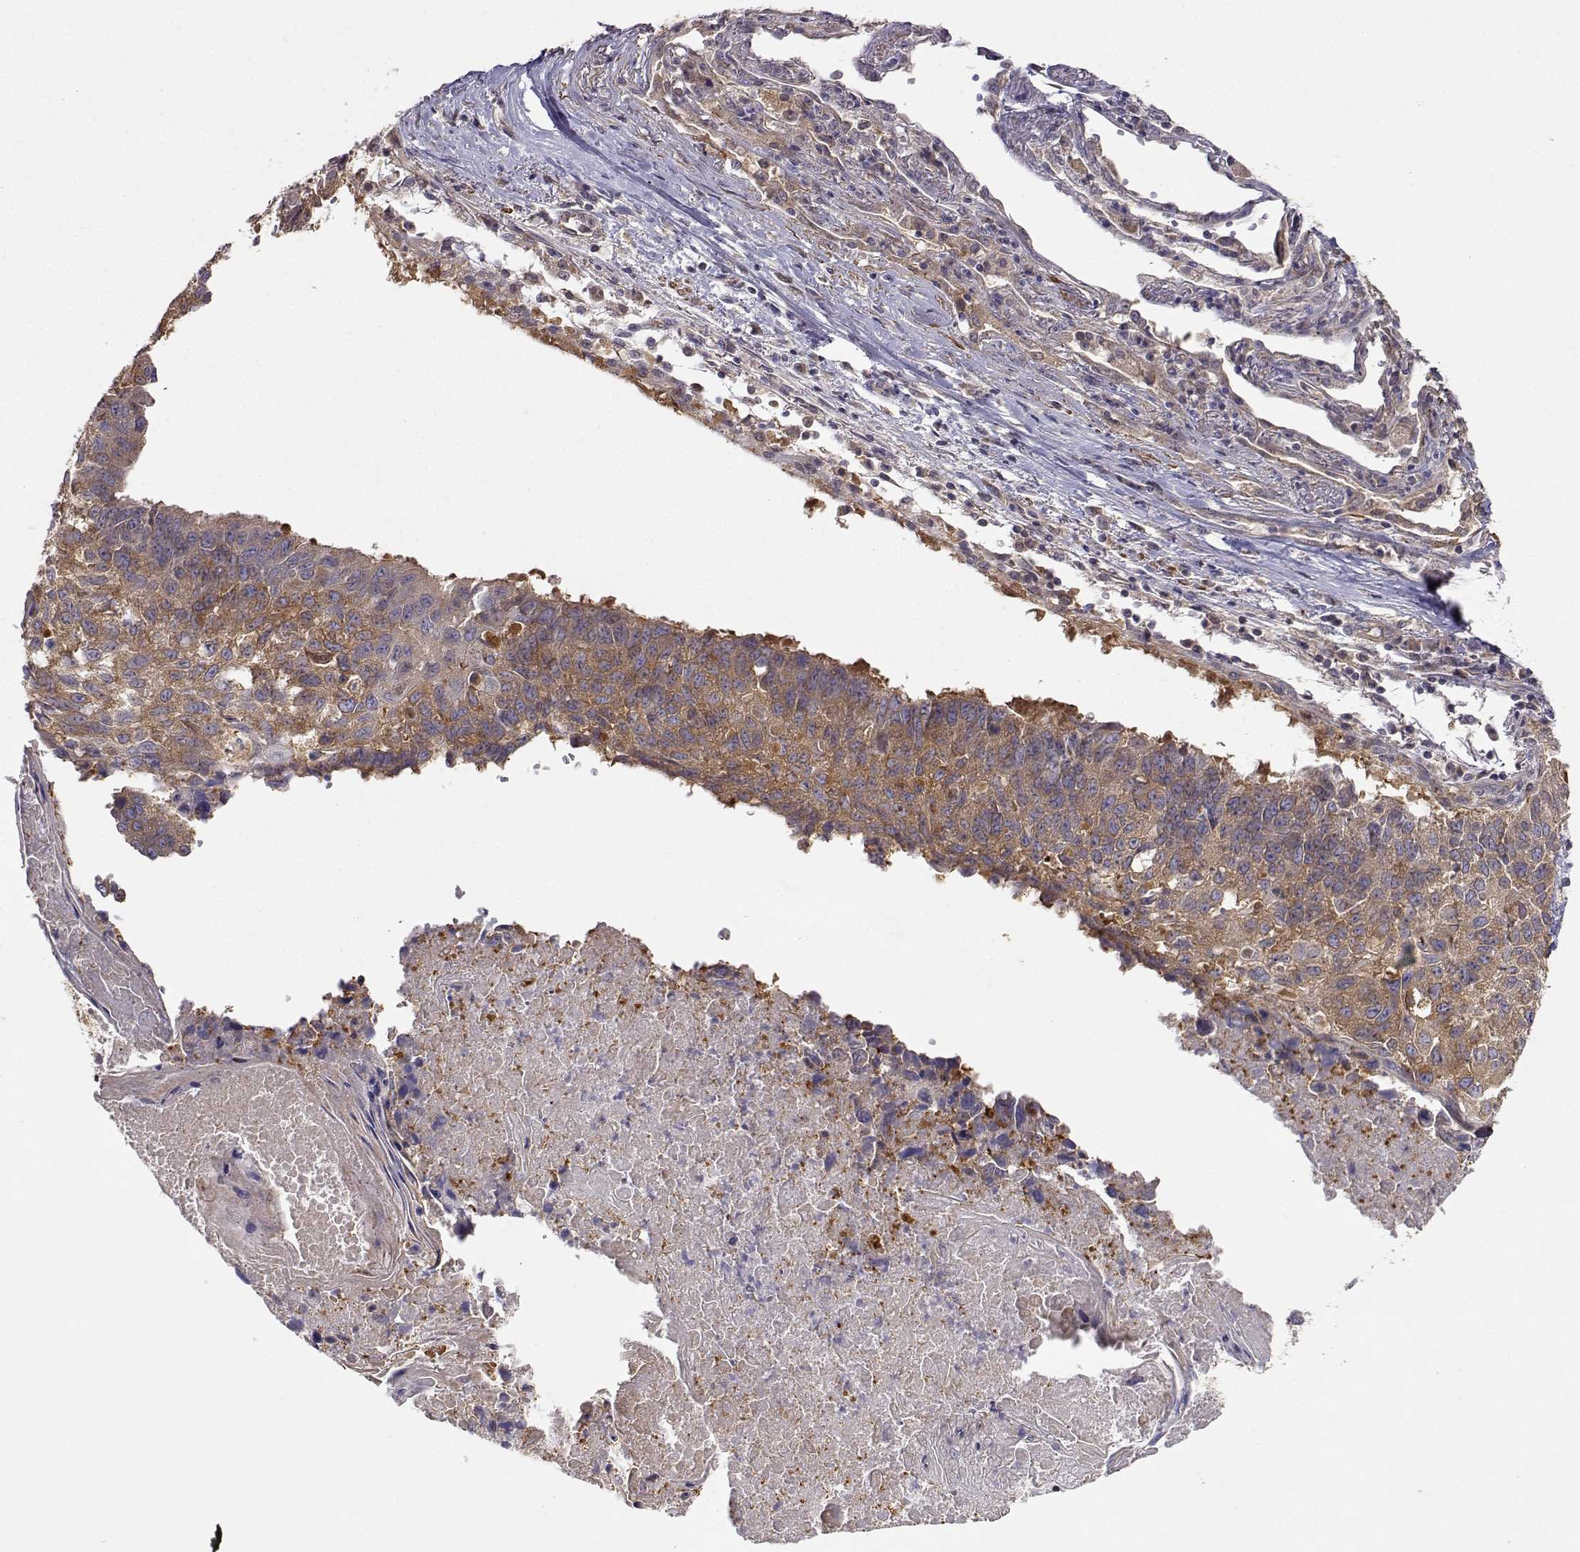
{"staining": {"intensity": "moderate", "quantity": ">75%", "location": "cytoplasmic/membranous"}, "tissue": "lung cancer", "cell_type": "Tumor cells", "image_type": "cancer", "snomed": [{"axis": "morphology", "description": "Squamous cell carcinoma, NOS"}, {"axis": "topography", "description": "Lung"}], "caption": "DAB immunohistochemical staining of lung cancer (squamous cell carcinoma) displays moderate cytoplasmic/membranous protein positivity in approximately >75% of tumor cells.", "gene": "PAIP1", "patient": {"sex": "male", "age": 73}}